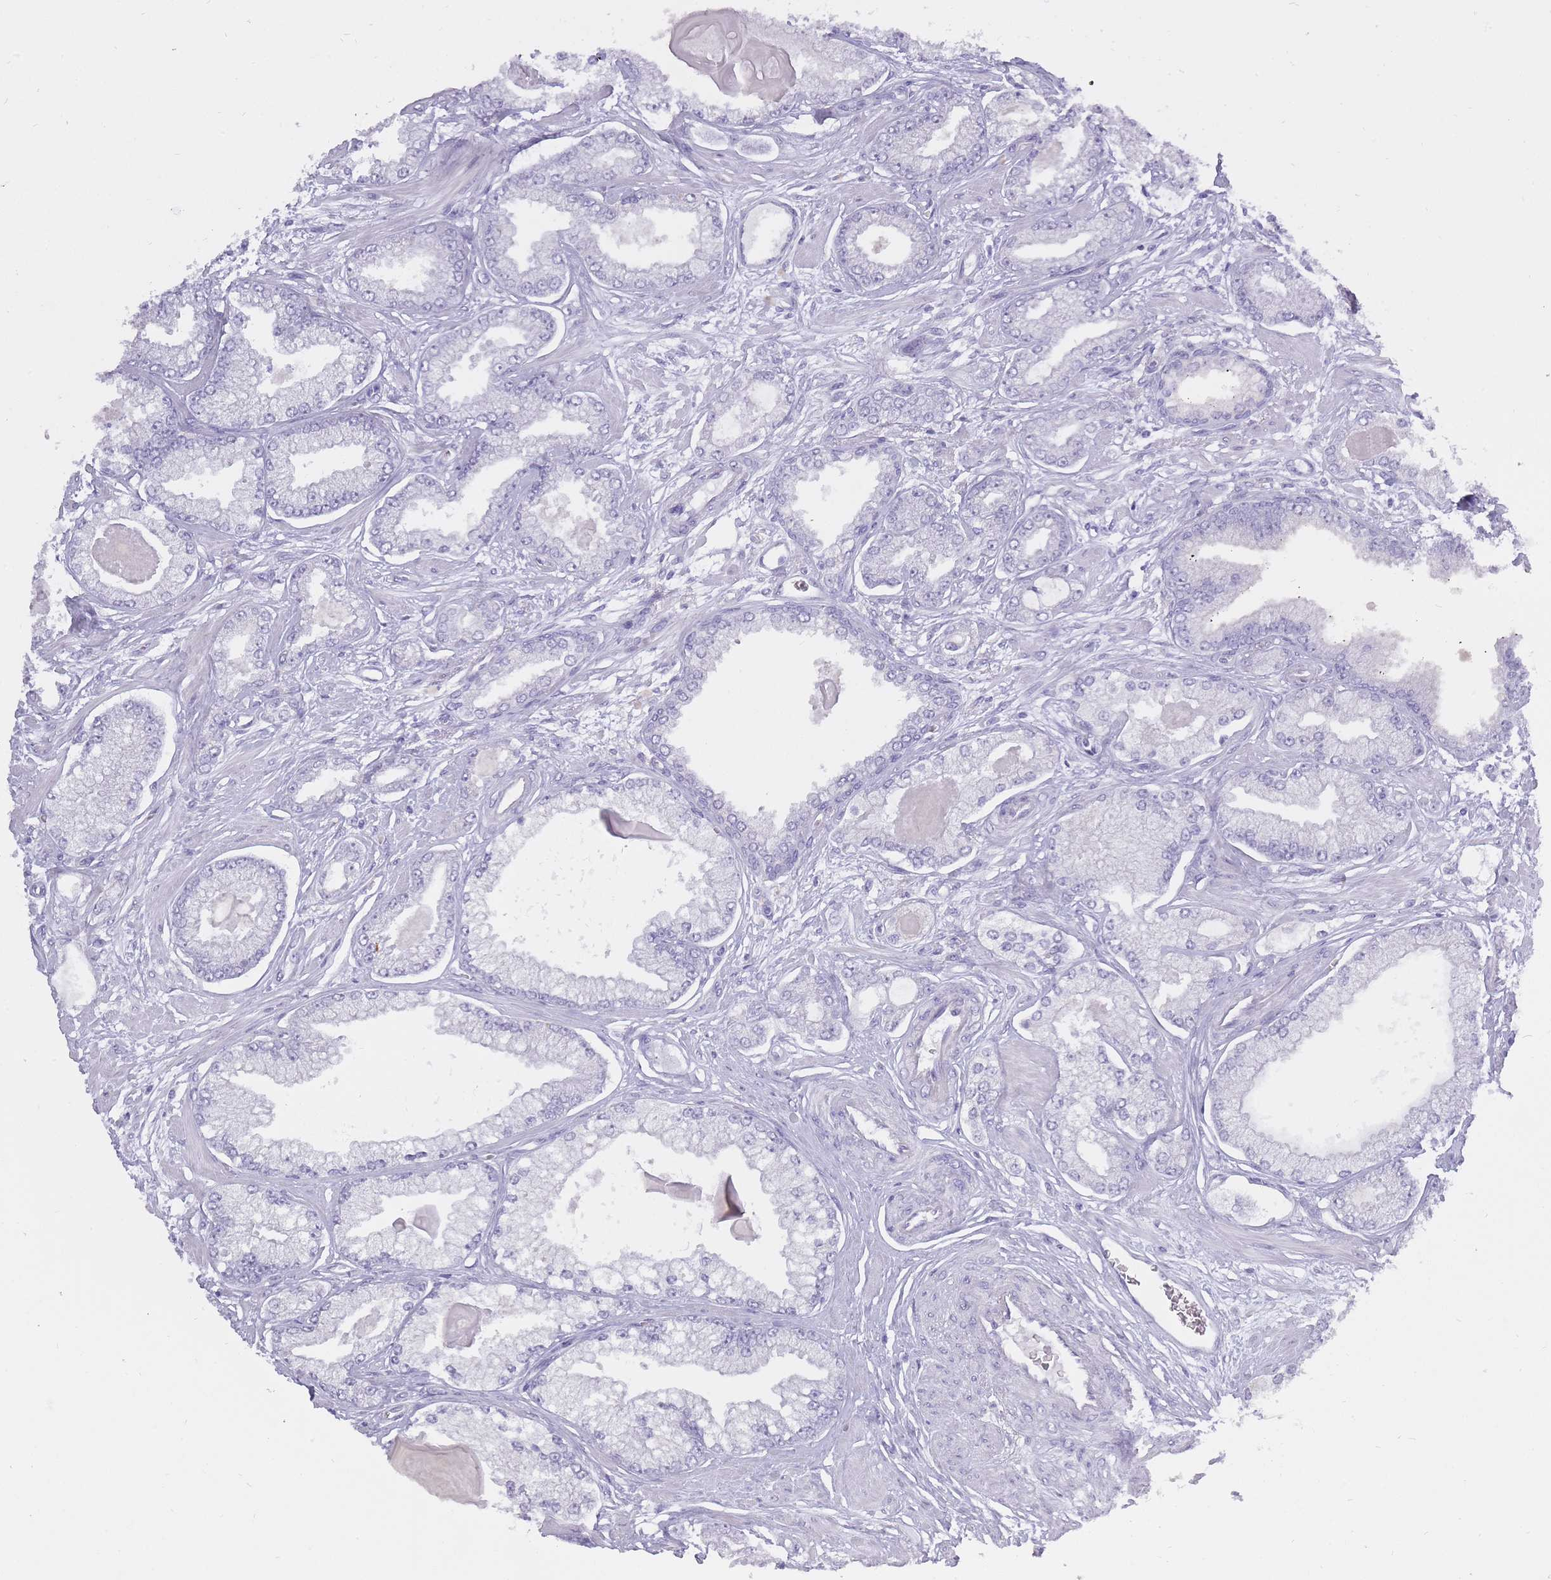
{"staining": {"intensity": "negative", "quantity": "none", "location": "none"}, "tissue": "prostate cancer", "cell_type": "Tumor cells", "image_type": "cancer", "snomed": [{"axis": "morphology", "description": "Adenocarcinoma, Low grade"}, {"axis": "topography", "description": "Prostate"}], "caption": "Tumor cells are negative for protein expression in human prostate cancer.", "gene": "BDKRB2", "patient": {"sex": "male", "age": 64}}